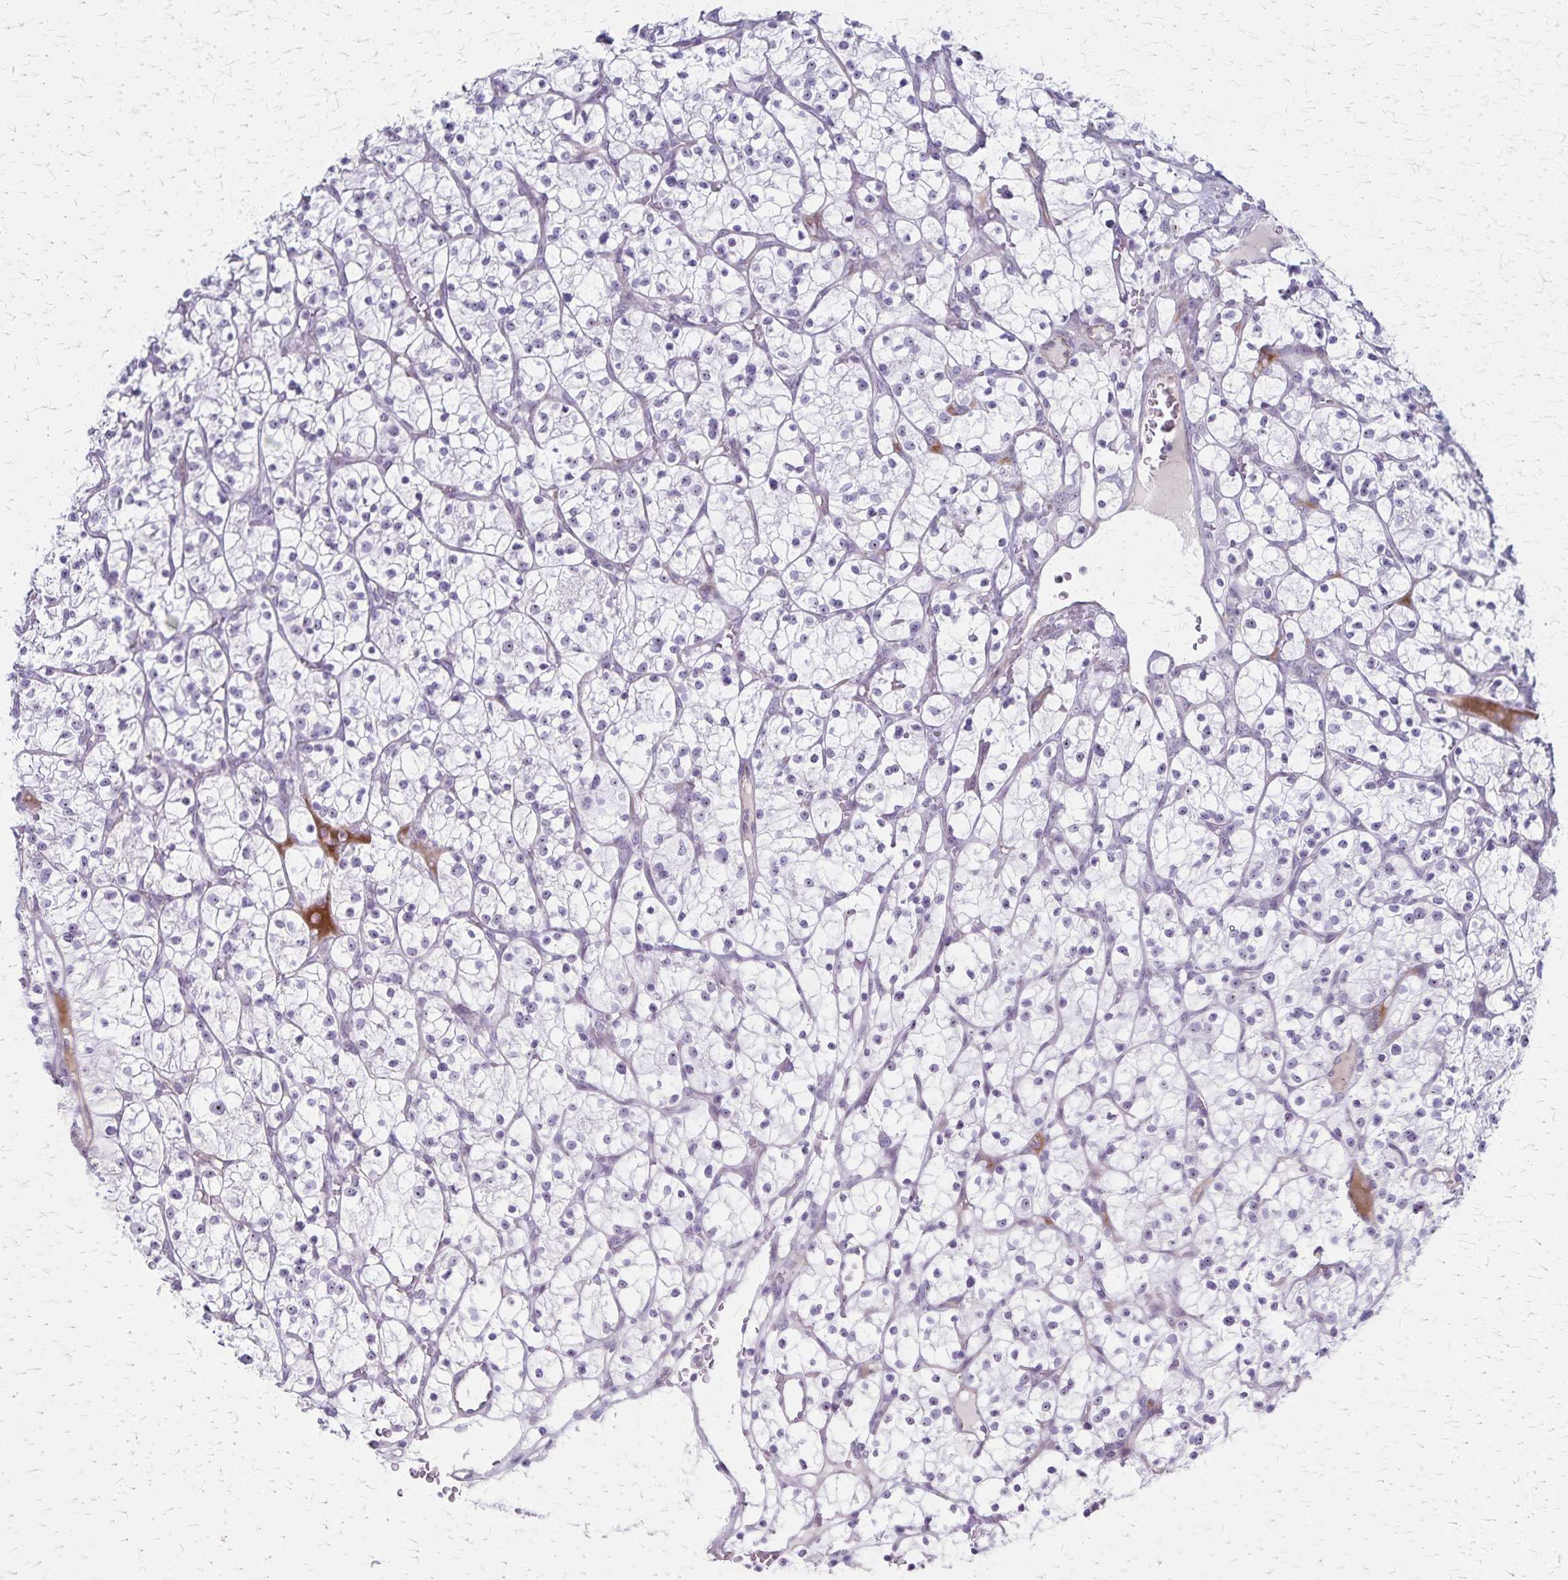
{"staining": {"intensity": "negative", "quantity": "none", "location": "none"}, "tissue": "renal cancer", "cell_type": "Tumor cells", "image_type": "cancer", "snomed": [{"axis": "morphology", "description": "Adenocarcinoma, NOS"}, {"axis": "topography", "description": "Kidney"}], "caption": "An image of human renal cancer is negative for staining in tumor cells. Nuclei are stained in blue.", "gene": "DLK2", "patient": {"sex": "female", "age": 64}}